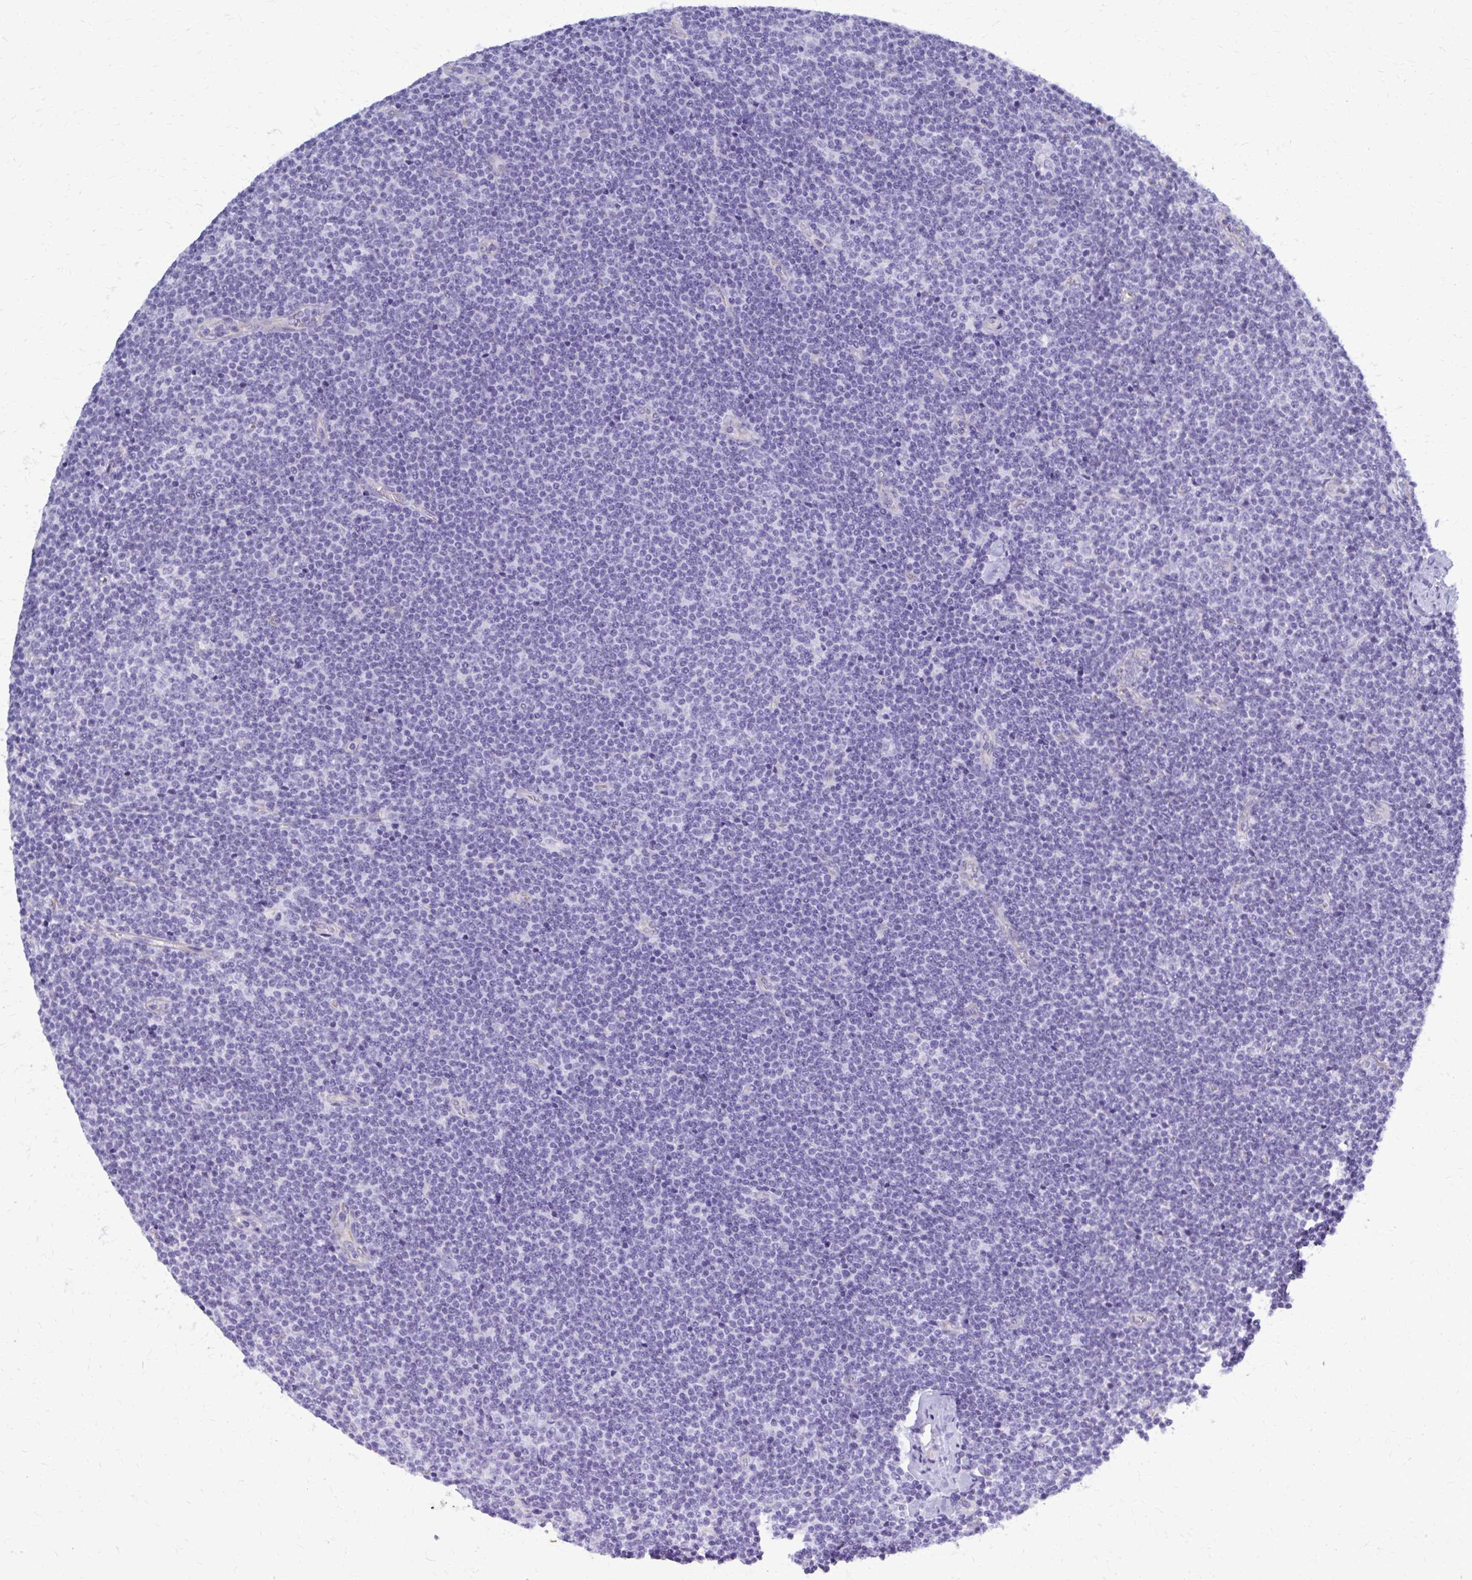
{"staining": {"intensity": "negative", "quantity": "none", "location": "none"}, "tissue": "lymphoma", "cell_type": "Tumor cells", "image_type": "cancer", "snomed": [{"axis": "morphology", "description": "Malignant lymphoma, non-Hodgkin's type, Low grade"}, {"axis": "topography", "description": "Lymph node"}], "caption": "High magnification brightfield microscopy of low-grade malignant lymphoma, non-Hodgkin's type stained with DAB (3,3'-diaminobenzidine) (brown) and counterstained with hematoxylin (blue): tumor cells show no significant positivity.", "gene": "GFAP", "patient": {"sex": "male", "age": 48}}